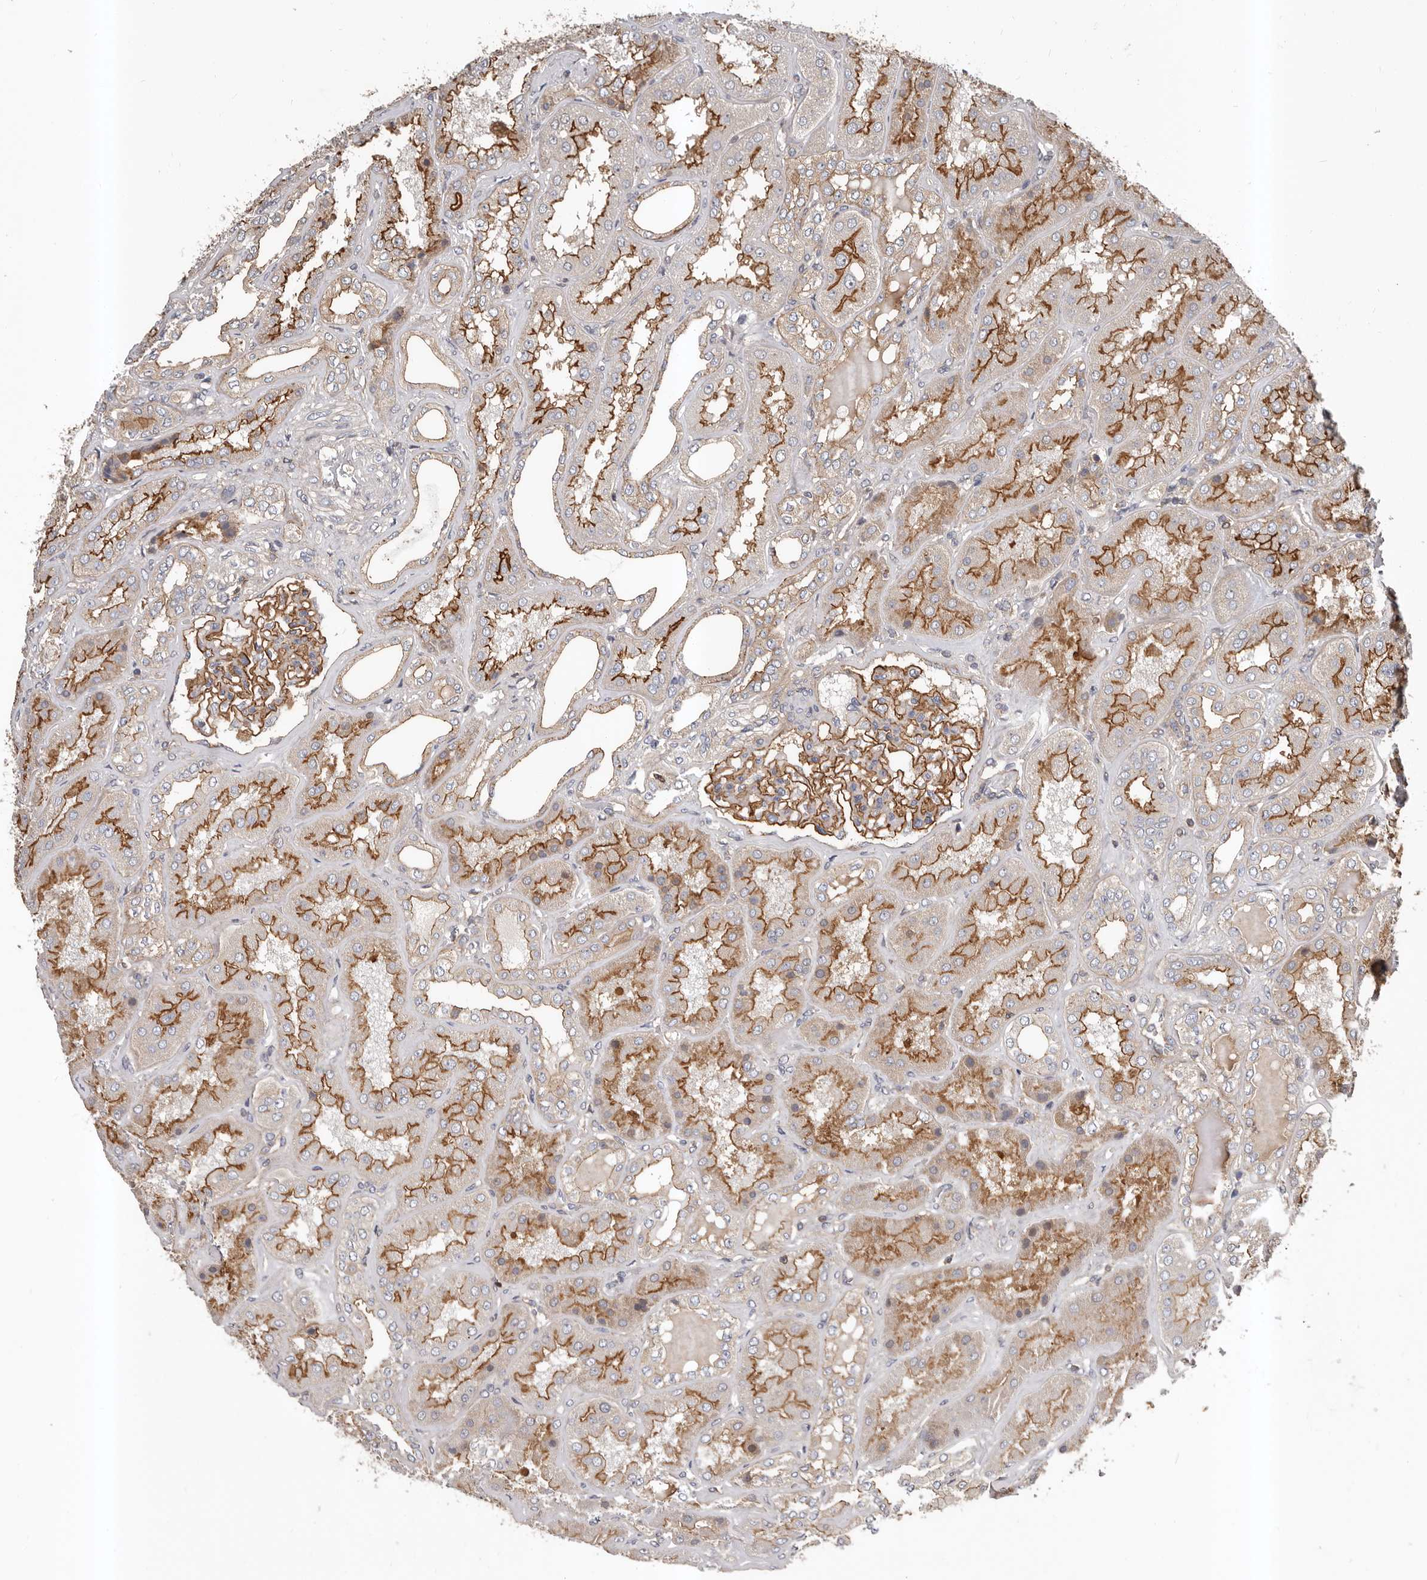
{"staining": {"intensity": "moderate", "quantity": ">75%", "location": "cytoplasmic/membranous"}, "tissue": "kidney", "cell_type": "Cells in glomeruli", "image_type": "normal", "snomed": [{"axis": "morphology", "description": "Normal tissue, NOS"}, {"axis": "topography", "description": "Kidney"}], "caption": "Kidney was stained to show a protein in brown. There is medium levels of moderate cytoplasmic/membranous staining in approximately >75% of cells in glomeruli. (brown staining indicates protein expression, while blue staining denotes nuclei).", "gene": "PNRC2", "patient": {"sex": "female", "age": 56}}